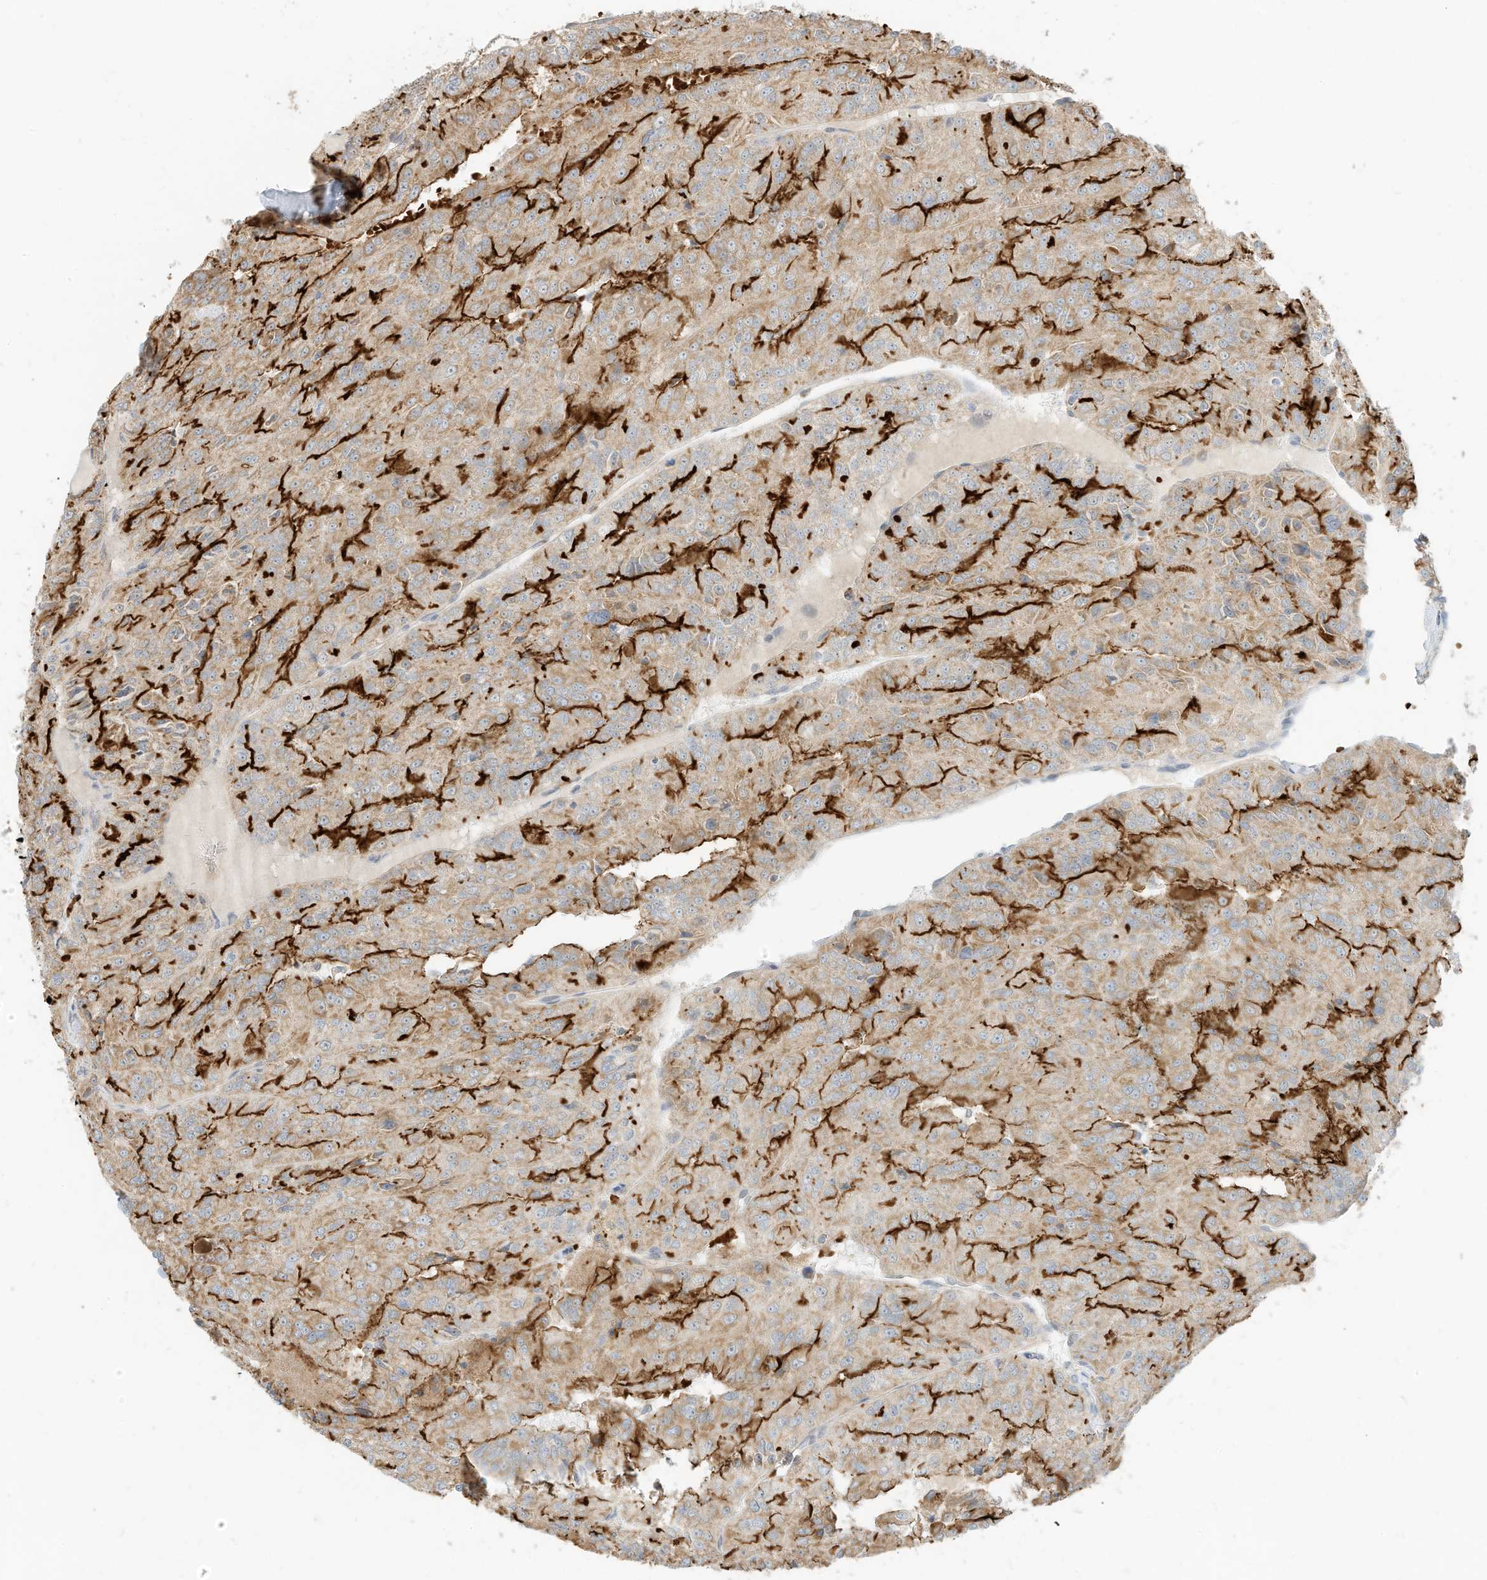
{"staining": {"intensity": "strong", "quantity": "<25%", "location": "cytoplasmic/membranous"}, "tissue": "renal cancer", "cell_type": "Tumor cells", "image_type": "cancer", "snomed": [{"axis": "morphology", "description": "Adenocarcinoma, NOS"}, {"axis": "topography", "description": "Kidney"}], "caption": "The immunohistochemical stain labels strong cytoplasmic/membranous expression in tumor cells of renal cancer tissue.", "gene": "MTUS2", "patient": {"sex": "female", "age": 63}}